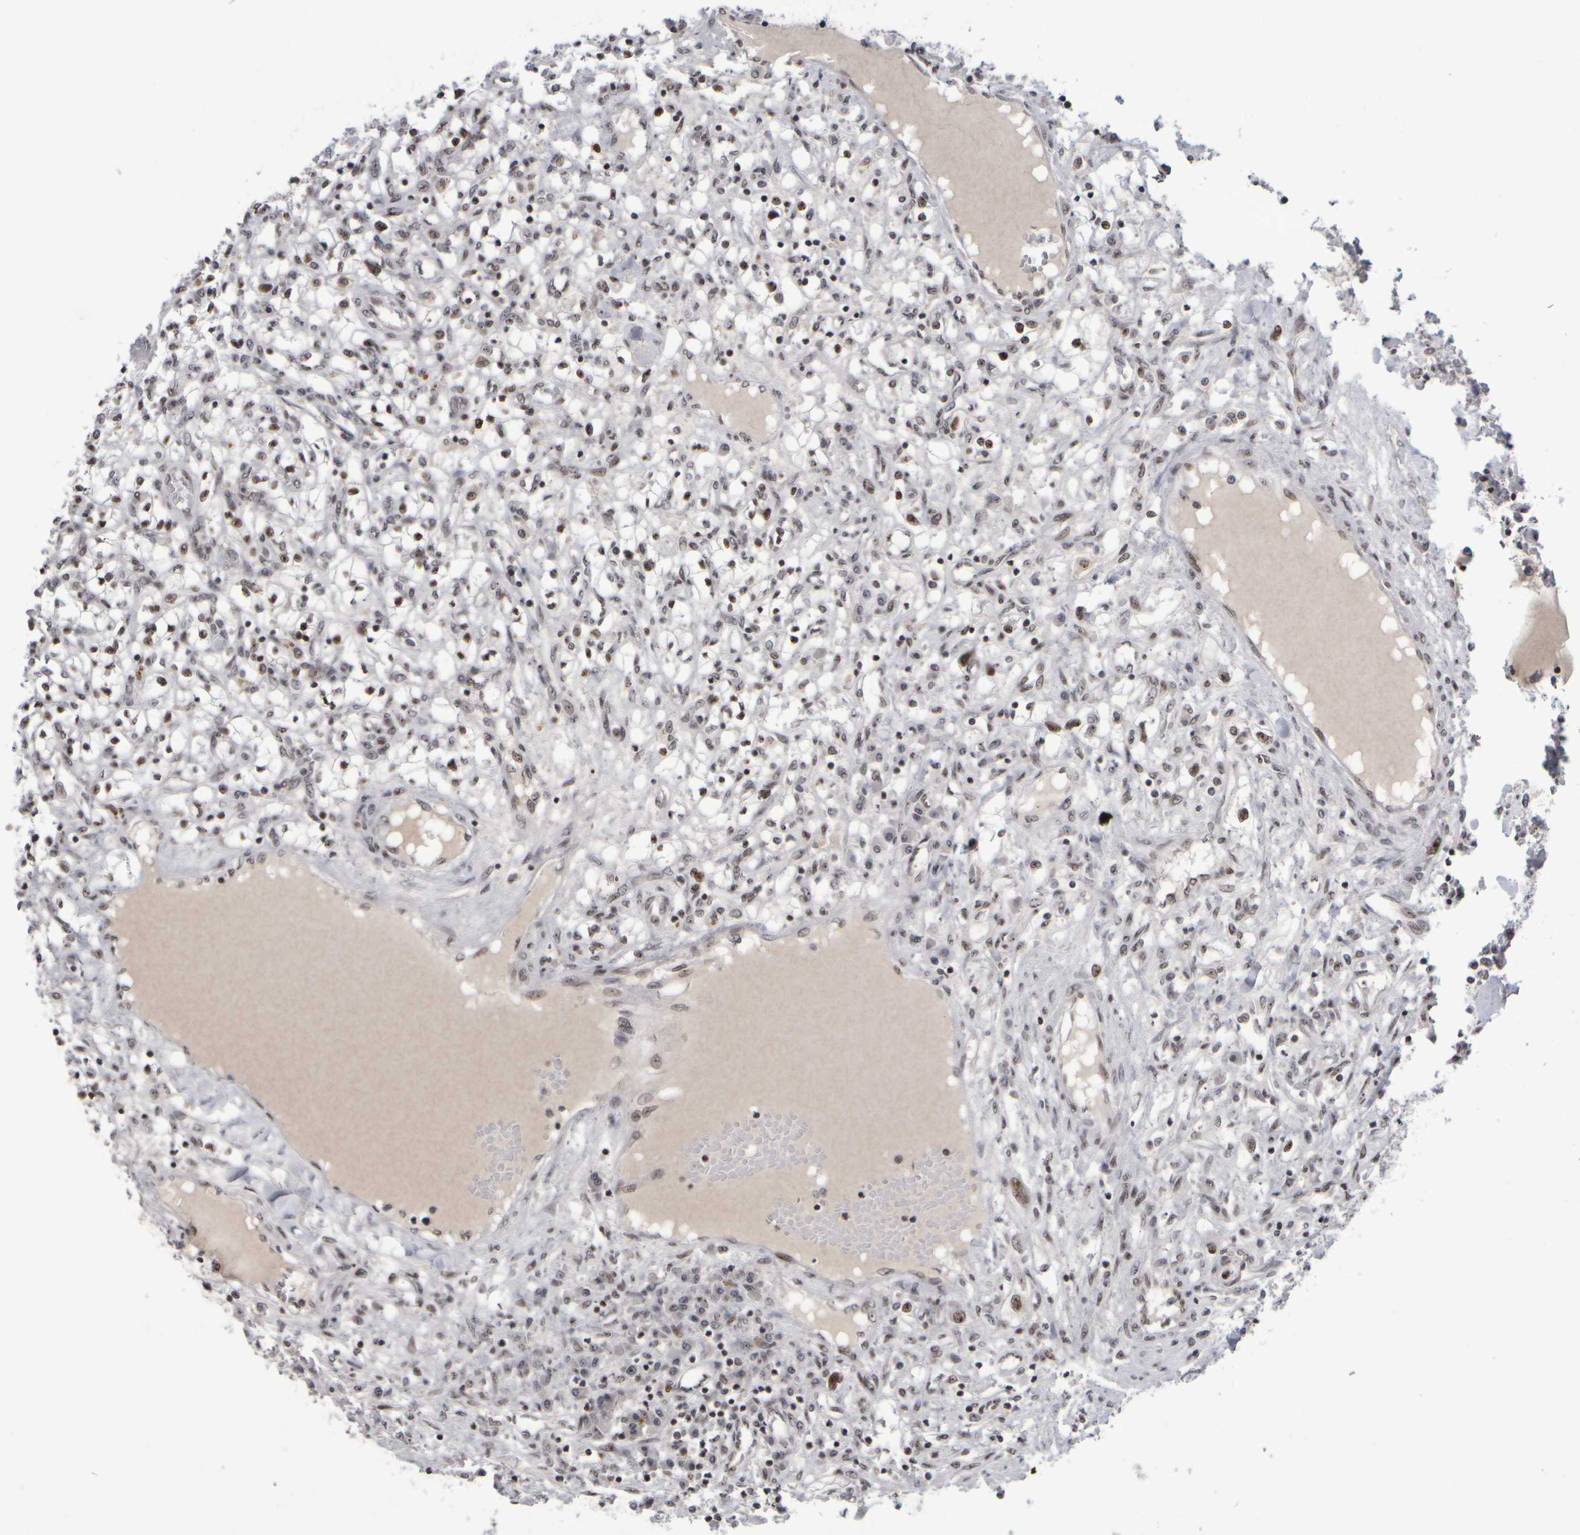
{"staining": {"intensity": "moderate", "quantity": ">75%", "location": "nuclear"}, "tissue": "renal cancer", "cell_type": "Tumor cells", "image_type": "cancer", "snomed": [{"axis": "morphology", "description": "Adenocarcinoma, NOS"}, {"axis": "topography", "description": "Kidney"}], "caption": "This micrograph reveals renal cancer (adenocarcinoma) stained with IHC to label a protein in brown. The nuclear of tumor cells show moderate positivity for the protein. Nuclei are counter-stained blue.", "gene": "SURF6", "patient": {"sex": "male", "age": 68}}